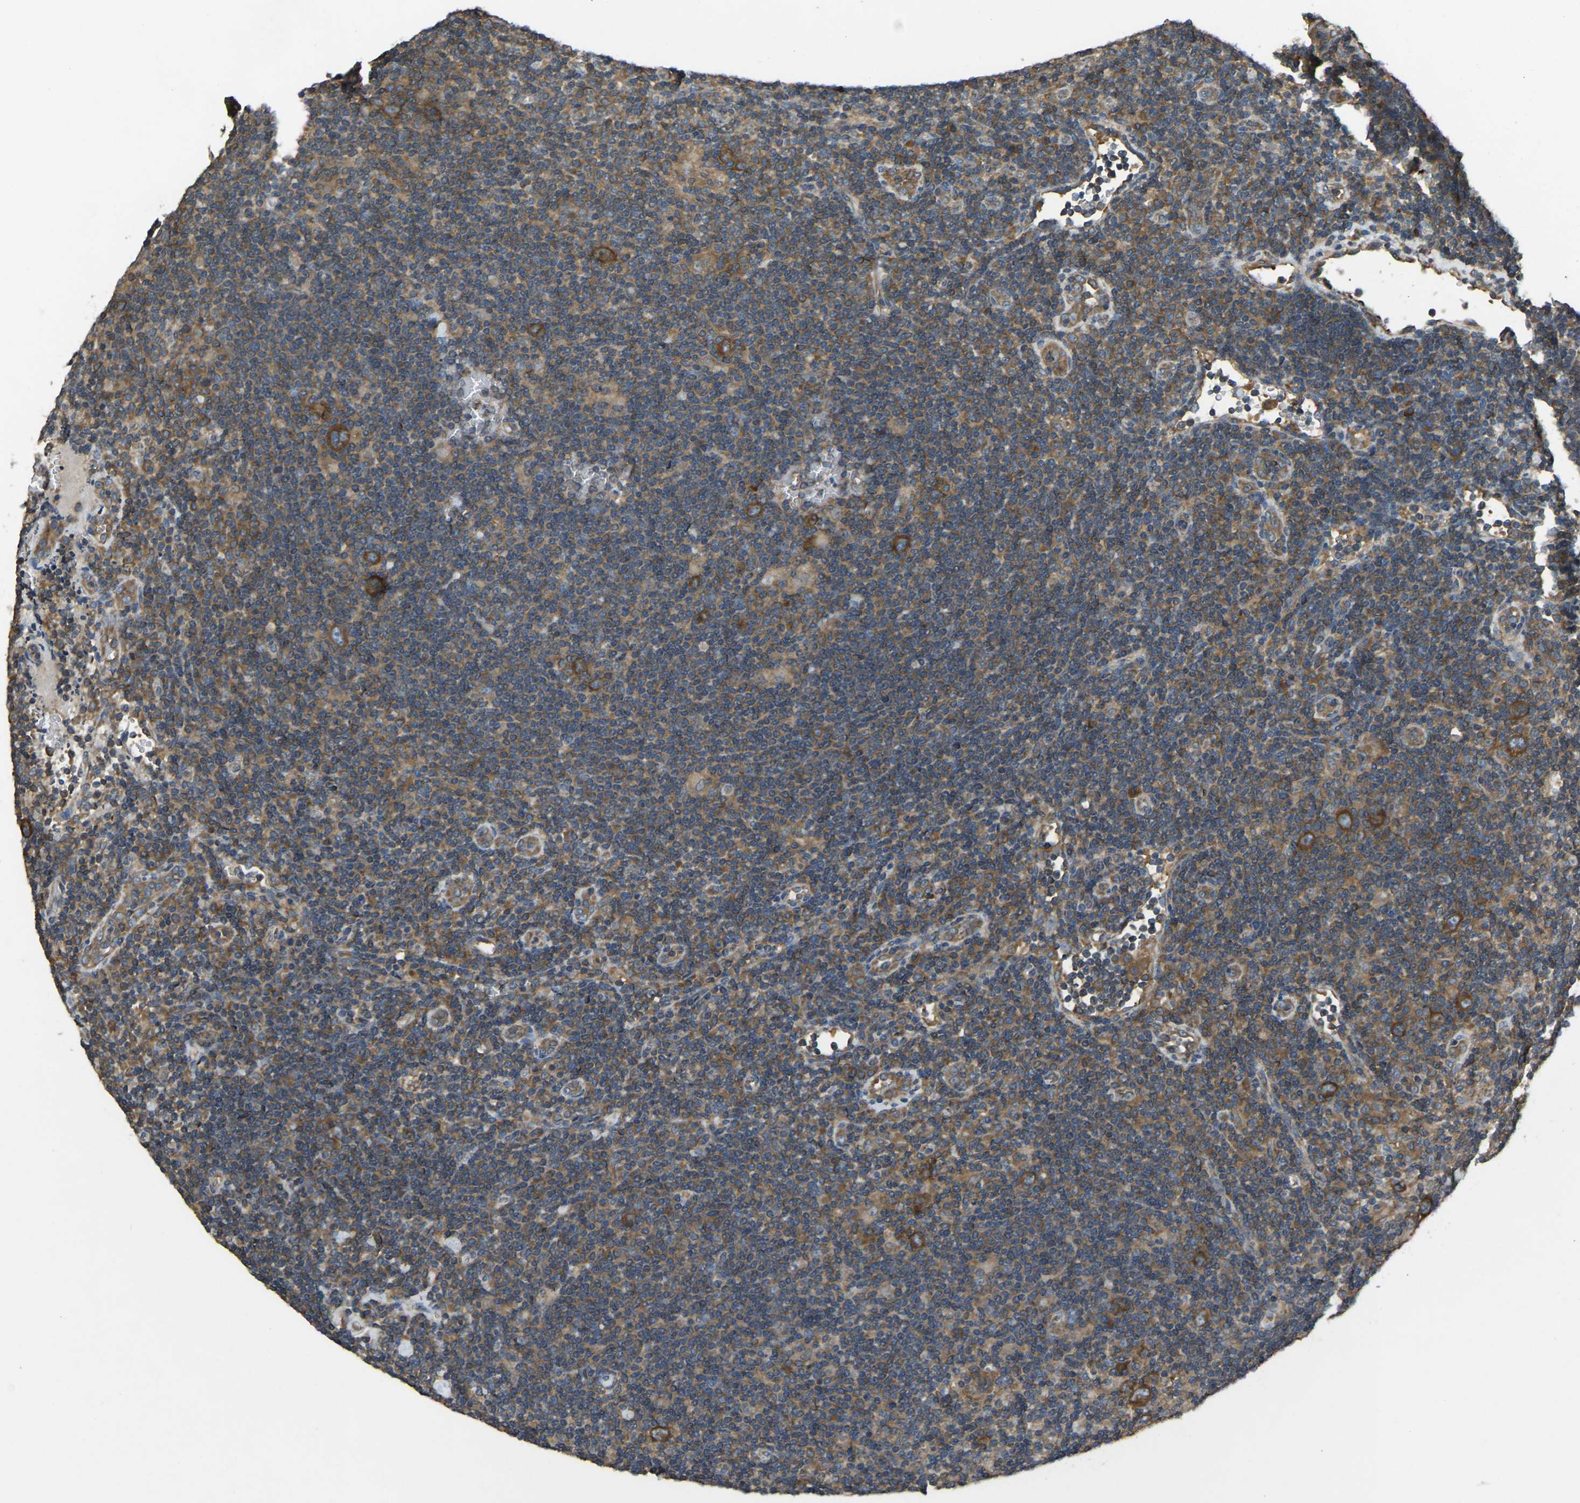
{"staining": {"intensity": "strong", "quantity": ">75%", "location": "cytoplasmic/membranous"}, "tissue": "lymphoma", "cell_type": "Tumor cells", "image_type": "cancer", "snomed": [{"axis": "morphology", "description": "Hodgkin's disease, NOS"}, {"axis": "topography", "description": "Lymph node"}], "caption": "Hodgkin's disease stained with immunohistochemistry shows strong cytoplasmic/membranous expression in about >75% of tumor cells.", "gene": "AIMP1", "patient": {"sex": "female", "age": 57}}